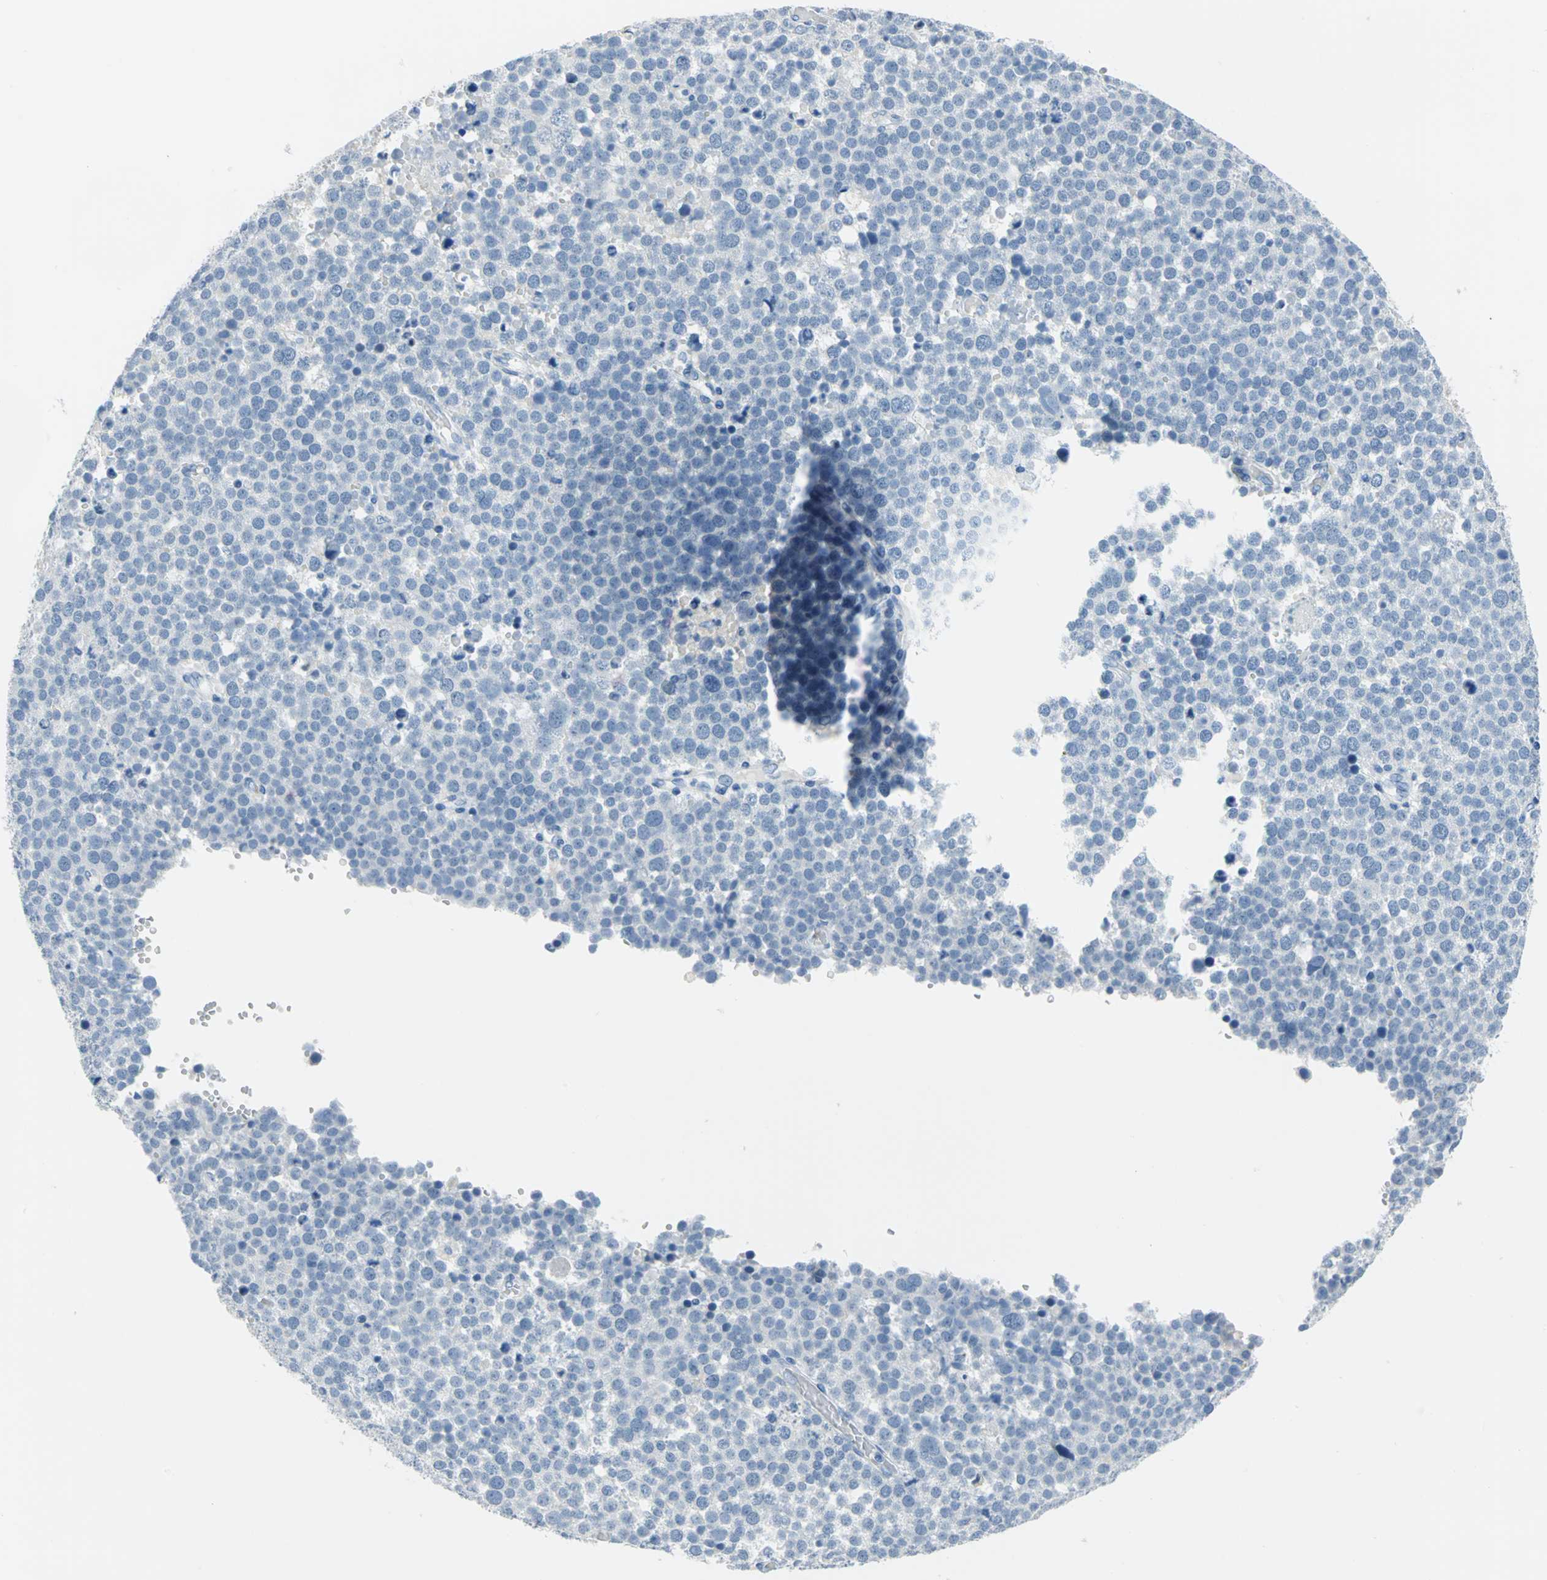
{"staining": {"intensity": "negative", "quantity": "none", "location": "none"}, "tissue": "testis cancer", "cell_type": "Tumor cells", "image_type": "cancer", "snomed": [{"axis": "morphology", "description": "Seminoma, NOS"}, {"axis": "topography", "description": "Testis"}], "caption": "A histopathology image of testis seminoma stained for a protein exhibits no brown staining in tumor cells. (Stains: DAB (3,3'-diaminobenzidine) IHC with hematoxylin counter stain, Microscopy: brightfield microscopy at high magnification).", "gene": "PKLR", "patient": {"sex": "male", "age": 71}}